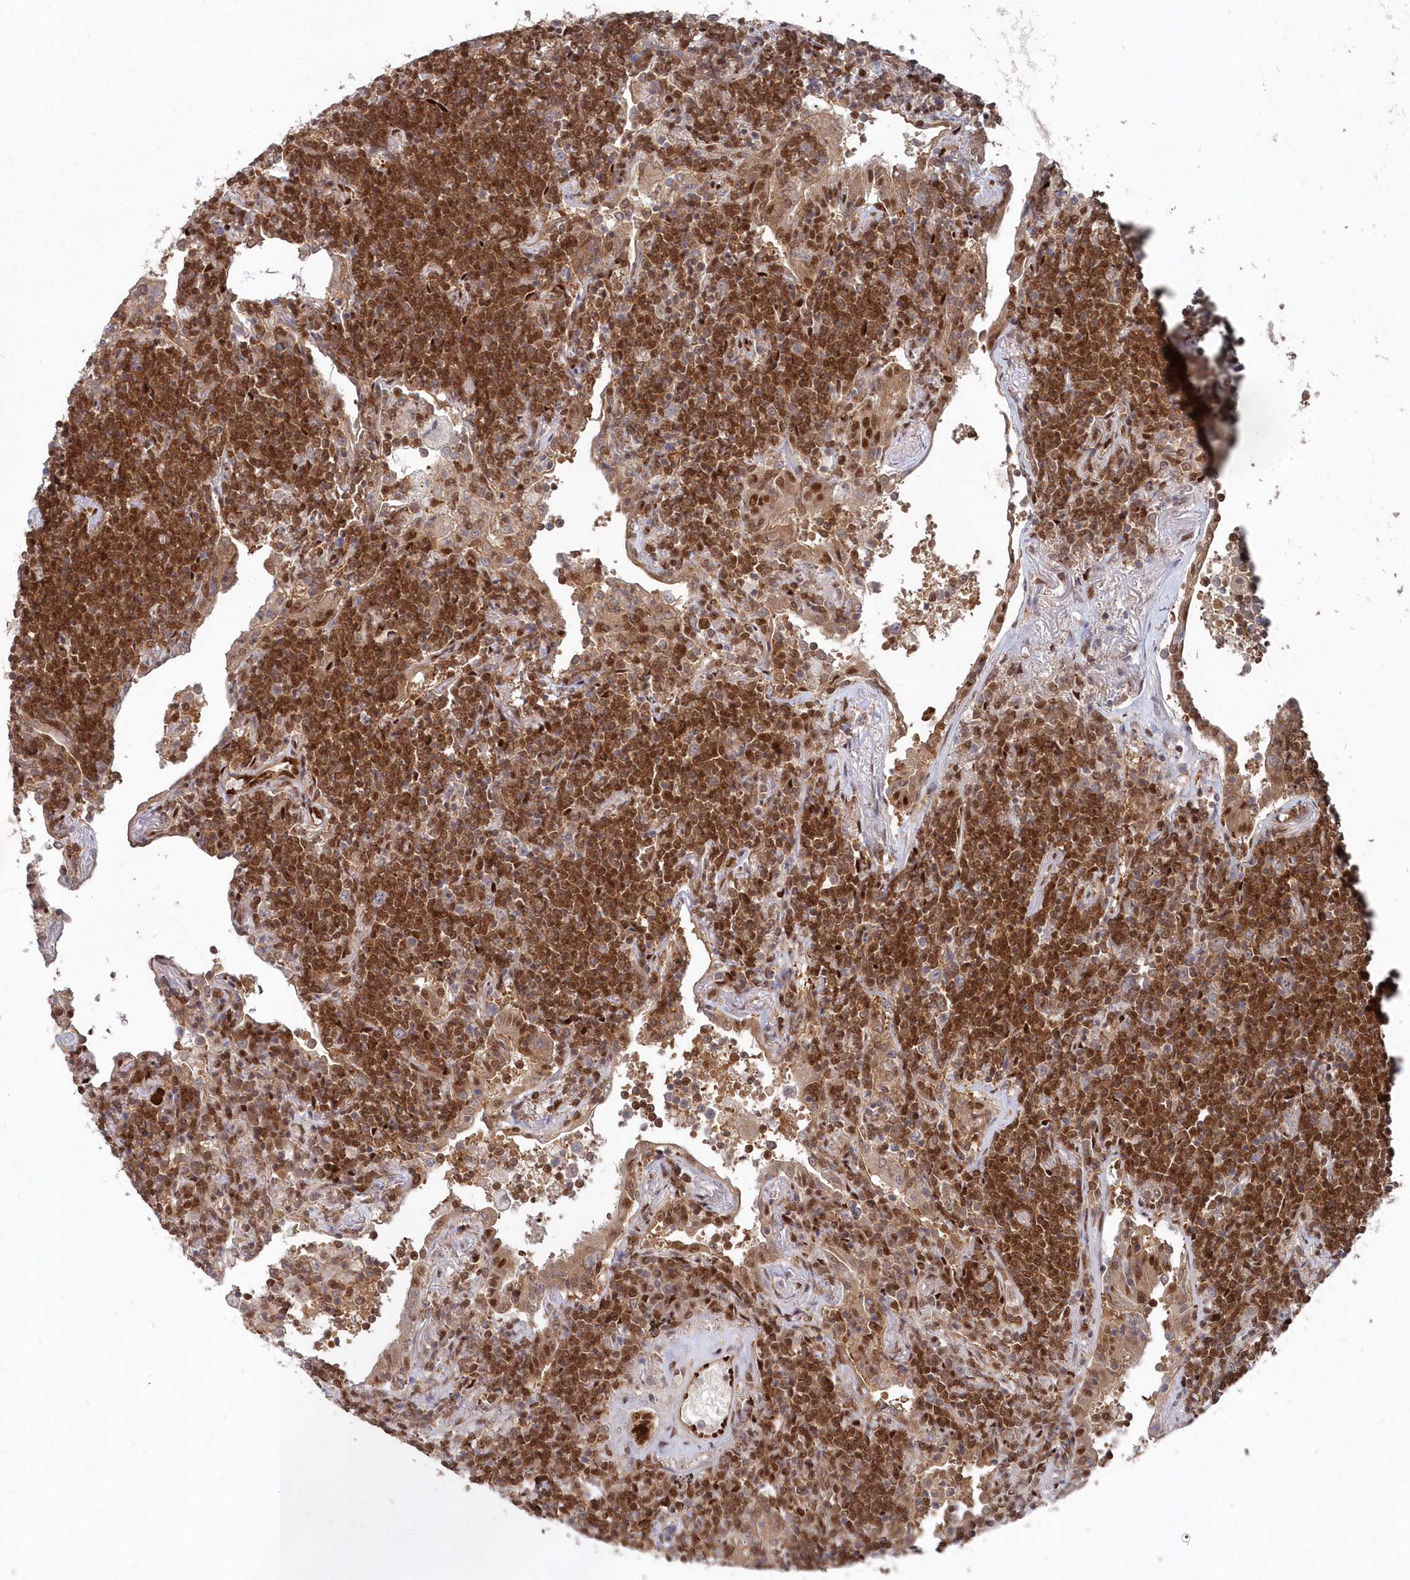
{"staining": {"intensity": "strong", "quantity": ">75%", "location": "cytoplasmic/membranous,nuclear"}, "tissue": "lymphoma", "cell_type": "Tumor cells", "image_type": "cancer", "snomed": [{"axis": "morphology", "description": "Malignant lymphoma, non-Hodgkin's type, Low grade"}, {"axis": "topography", "description": "Lung"}], "caption": "Strong cytoplasmic/membranous and nuclear staining for a protein is seen in approximately >75% of tumor cells of lymphoma using immunohistochemistry (IHC).", "gene": "ABHD14B", "patient": {"sex": "female", "age": 71}}